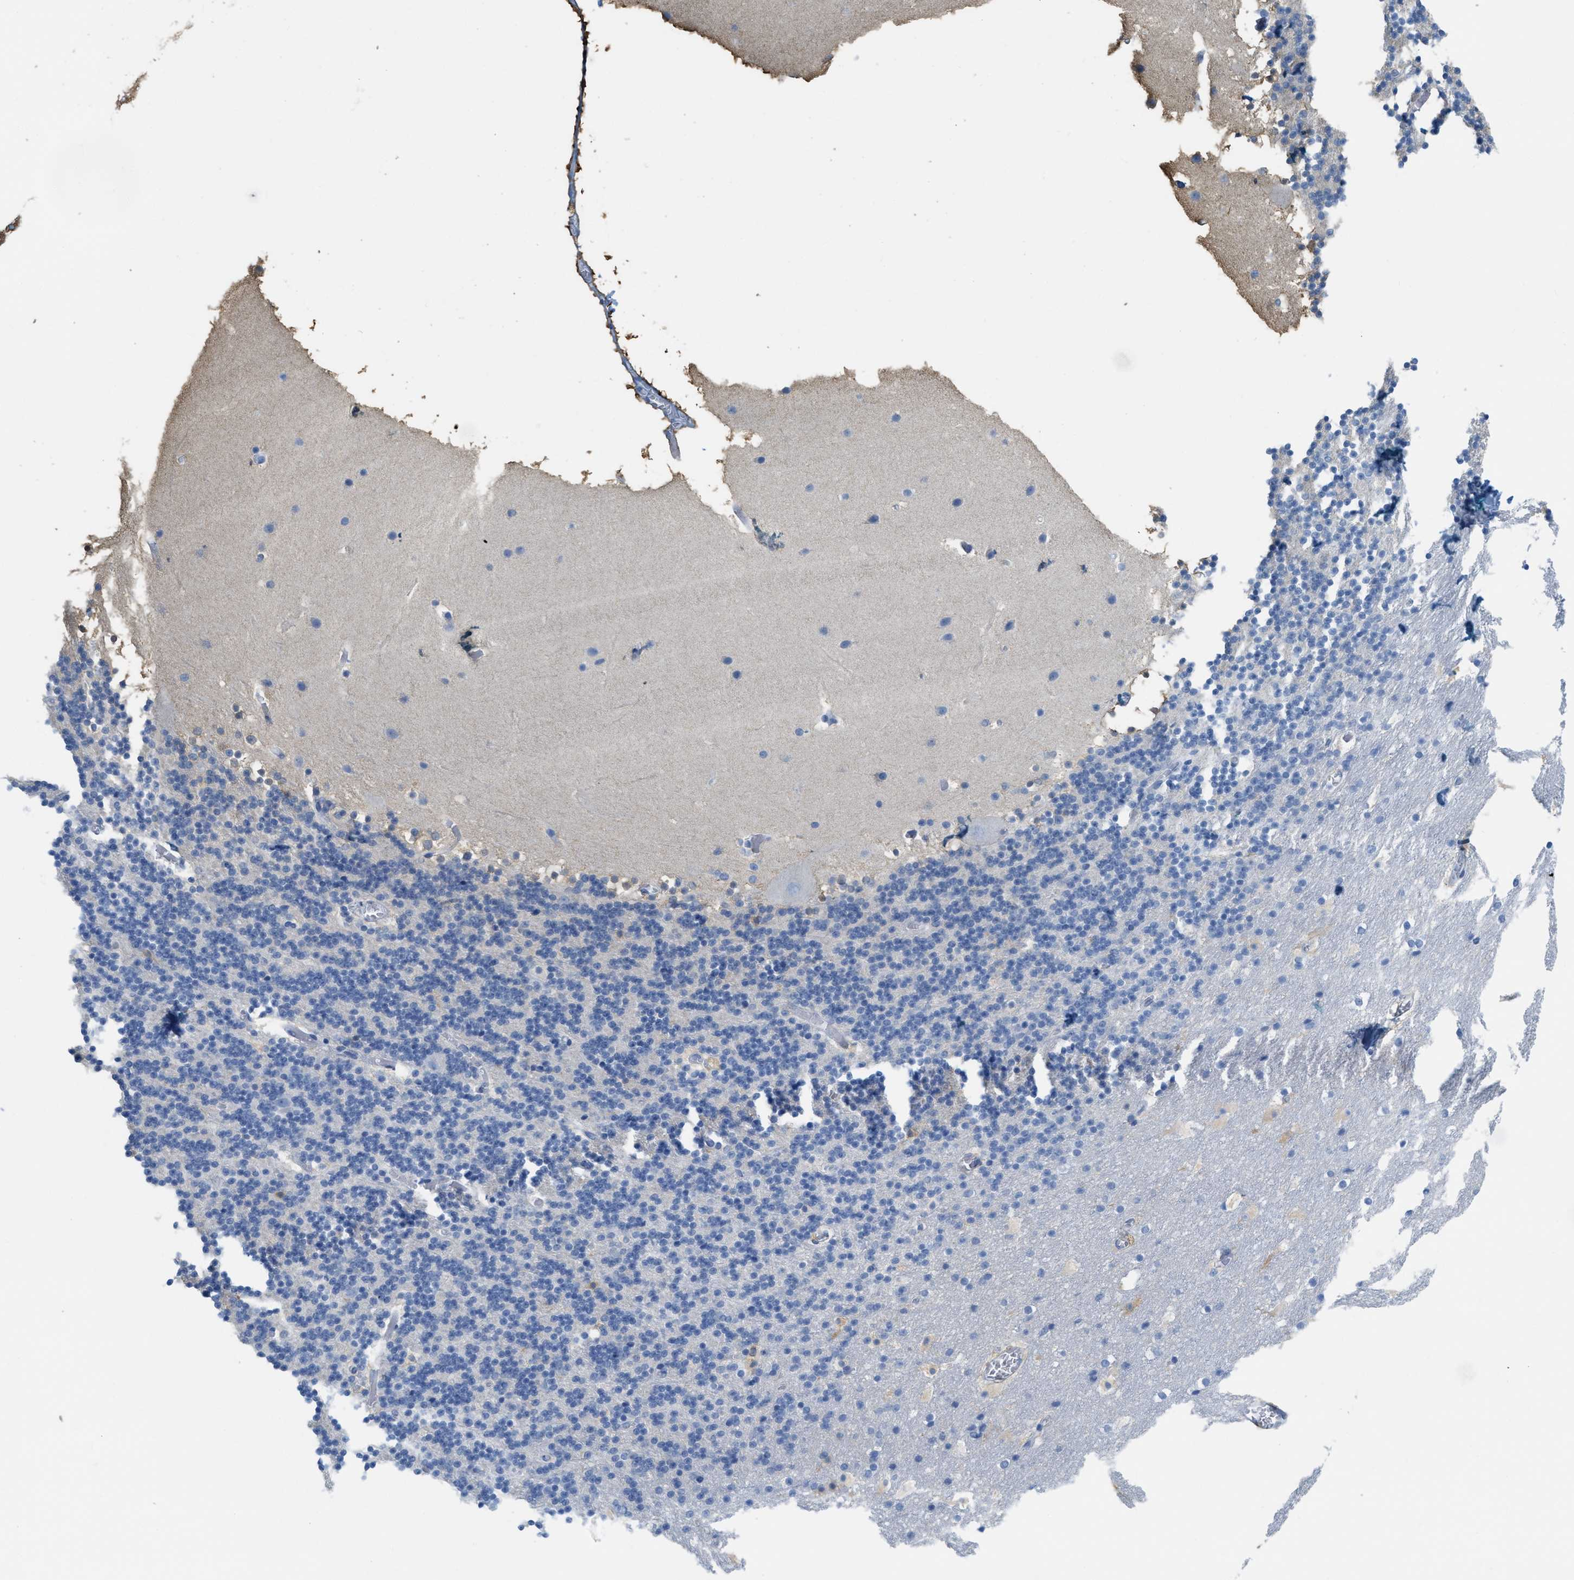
{"staining": {"intensity": "negative", "quantity": "none", "location": "none"}, "tissue": "cerebellum", "cell_type": "Cells in granular layer", "image_type": "normal", "snomed": [{"axis": "morphology", "description": "Normal tissue, NOS"}, {"axis": "topography", "description": "Cerebellum"}], "caption": "A histopathology image of cerebellum stained for a protein exhibits no brown staining in cells in granular layer. The staining is performed using DAB (3,3'-diaminobenzidine) brown chromogen with nuclei counter-stained in using hematoxylin.", "gene": "ASGR1", "patient": {"sex": "male", "age": 45}}